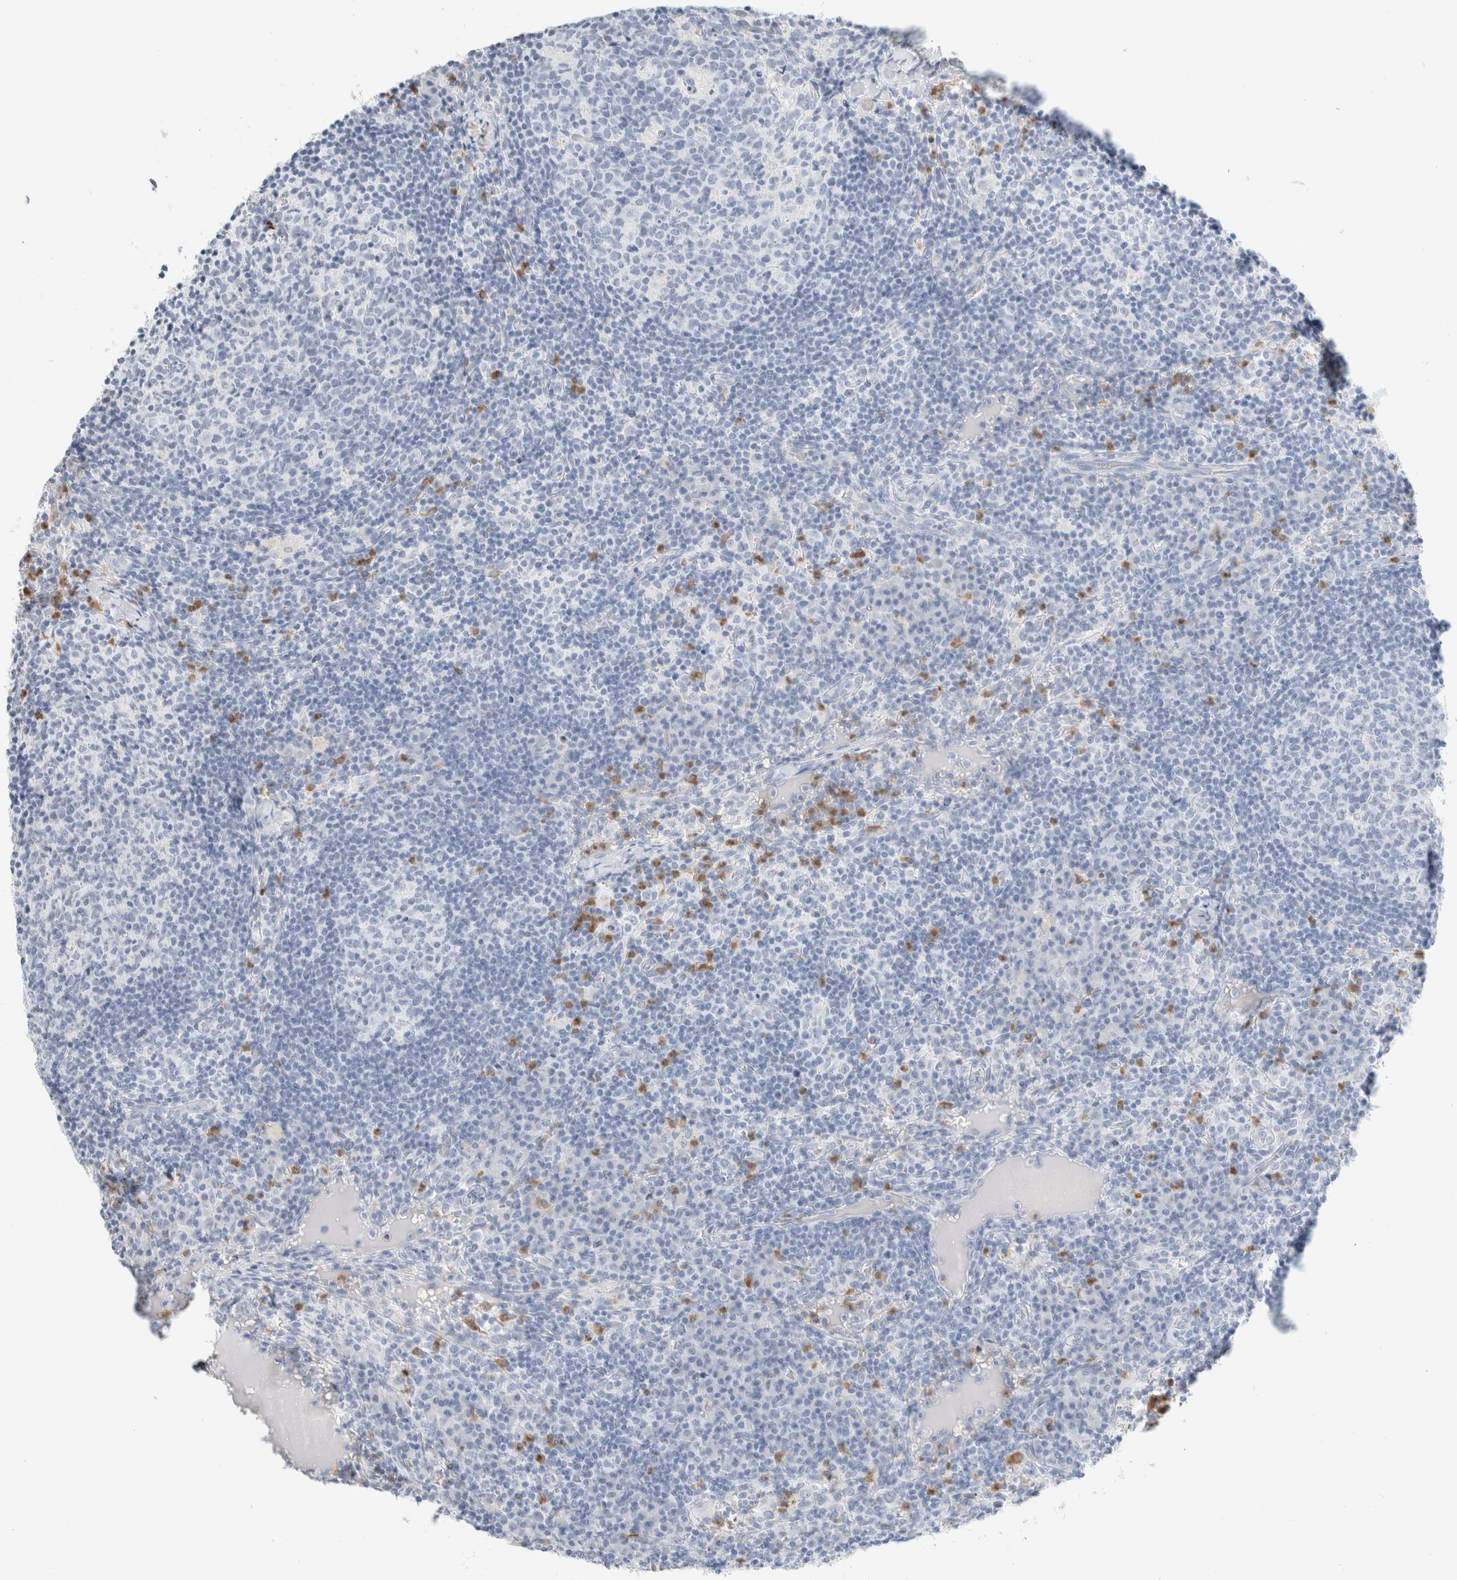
{"staining": {"intensity": "negative", "quantity": "none", "location": "none"}, "tissue": "lymph node", "cell_type": "Germinal center cells", "image_type": "normal", "snomed": [{"axis": "morphology", "description": "Normal tissue, NOS"}, {"axis": "morphology", "description": "Inflammation, NOS"}, {"axis": "topography", "description": "Lymph node"}], "caption": "This is an immunohistochemistry (IHC) image of normal human lymph node. There is no staining in germinal center cells.", "gene": "ARG1", "patient": {"sex": "male", "age": 55}}